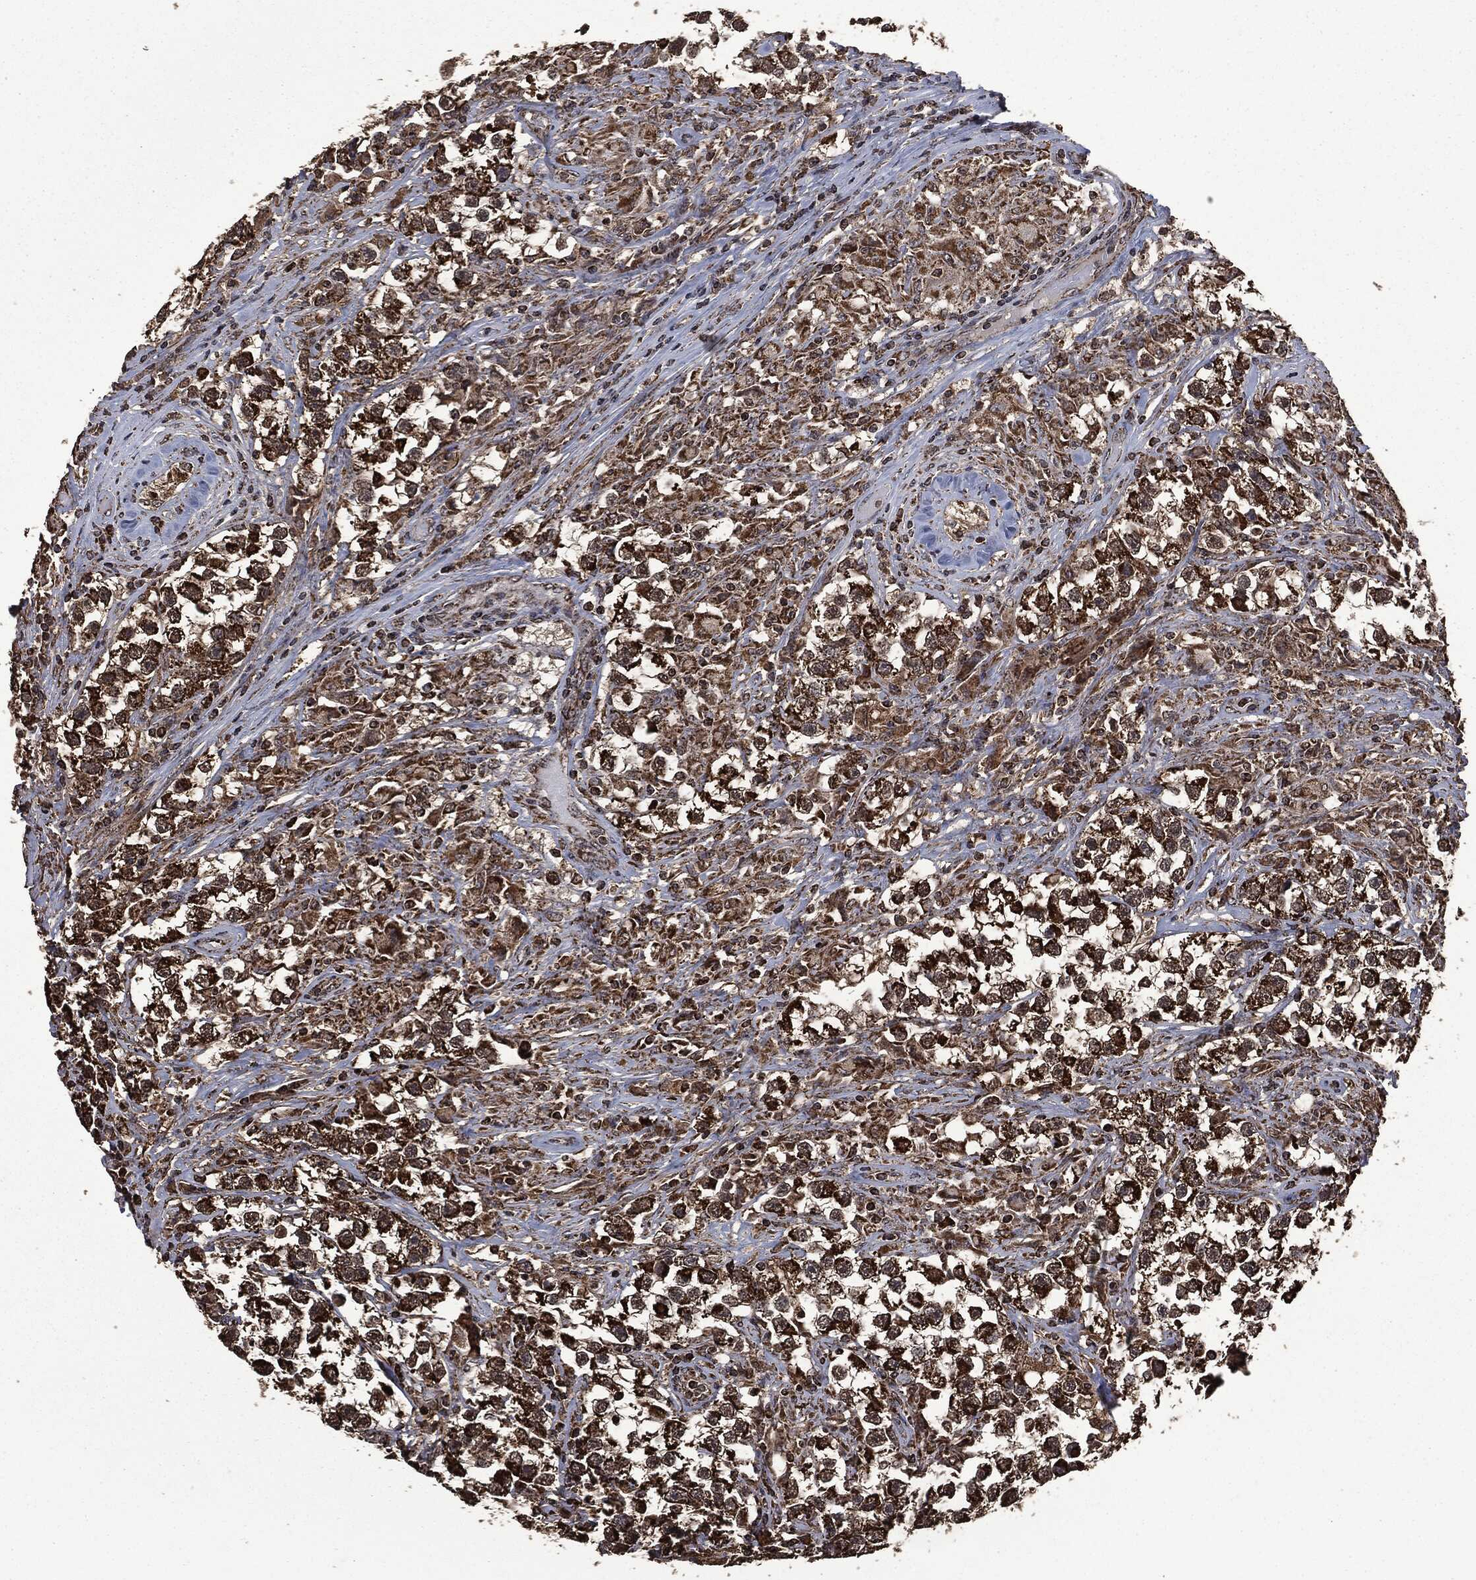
{"staining": {"intensity": "strong", "quantity": ">75%", "location": "cytoplasmic/membranous"}, "tissue": "testis cancer", "cell_type": "Tumor cells", "image_type": "cancer", "snomed": [{"axis": "morphology", "description": "Seminoma, NOS"}, {"axis": "topography", "description": "Testis"}], "caption": "Immunohistochemical staining of human testis cancer reveals strong cytoplasmic/membranous protein staining in about >75% of tumor cells.", "gene": "LIG3", "patient": {"sex": "male", "age": 46}}